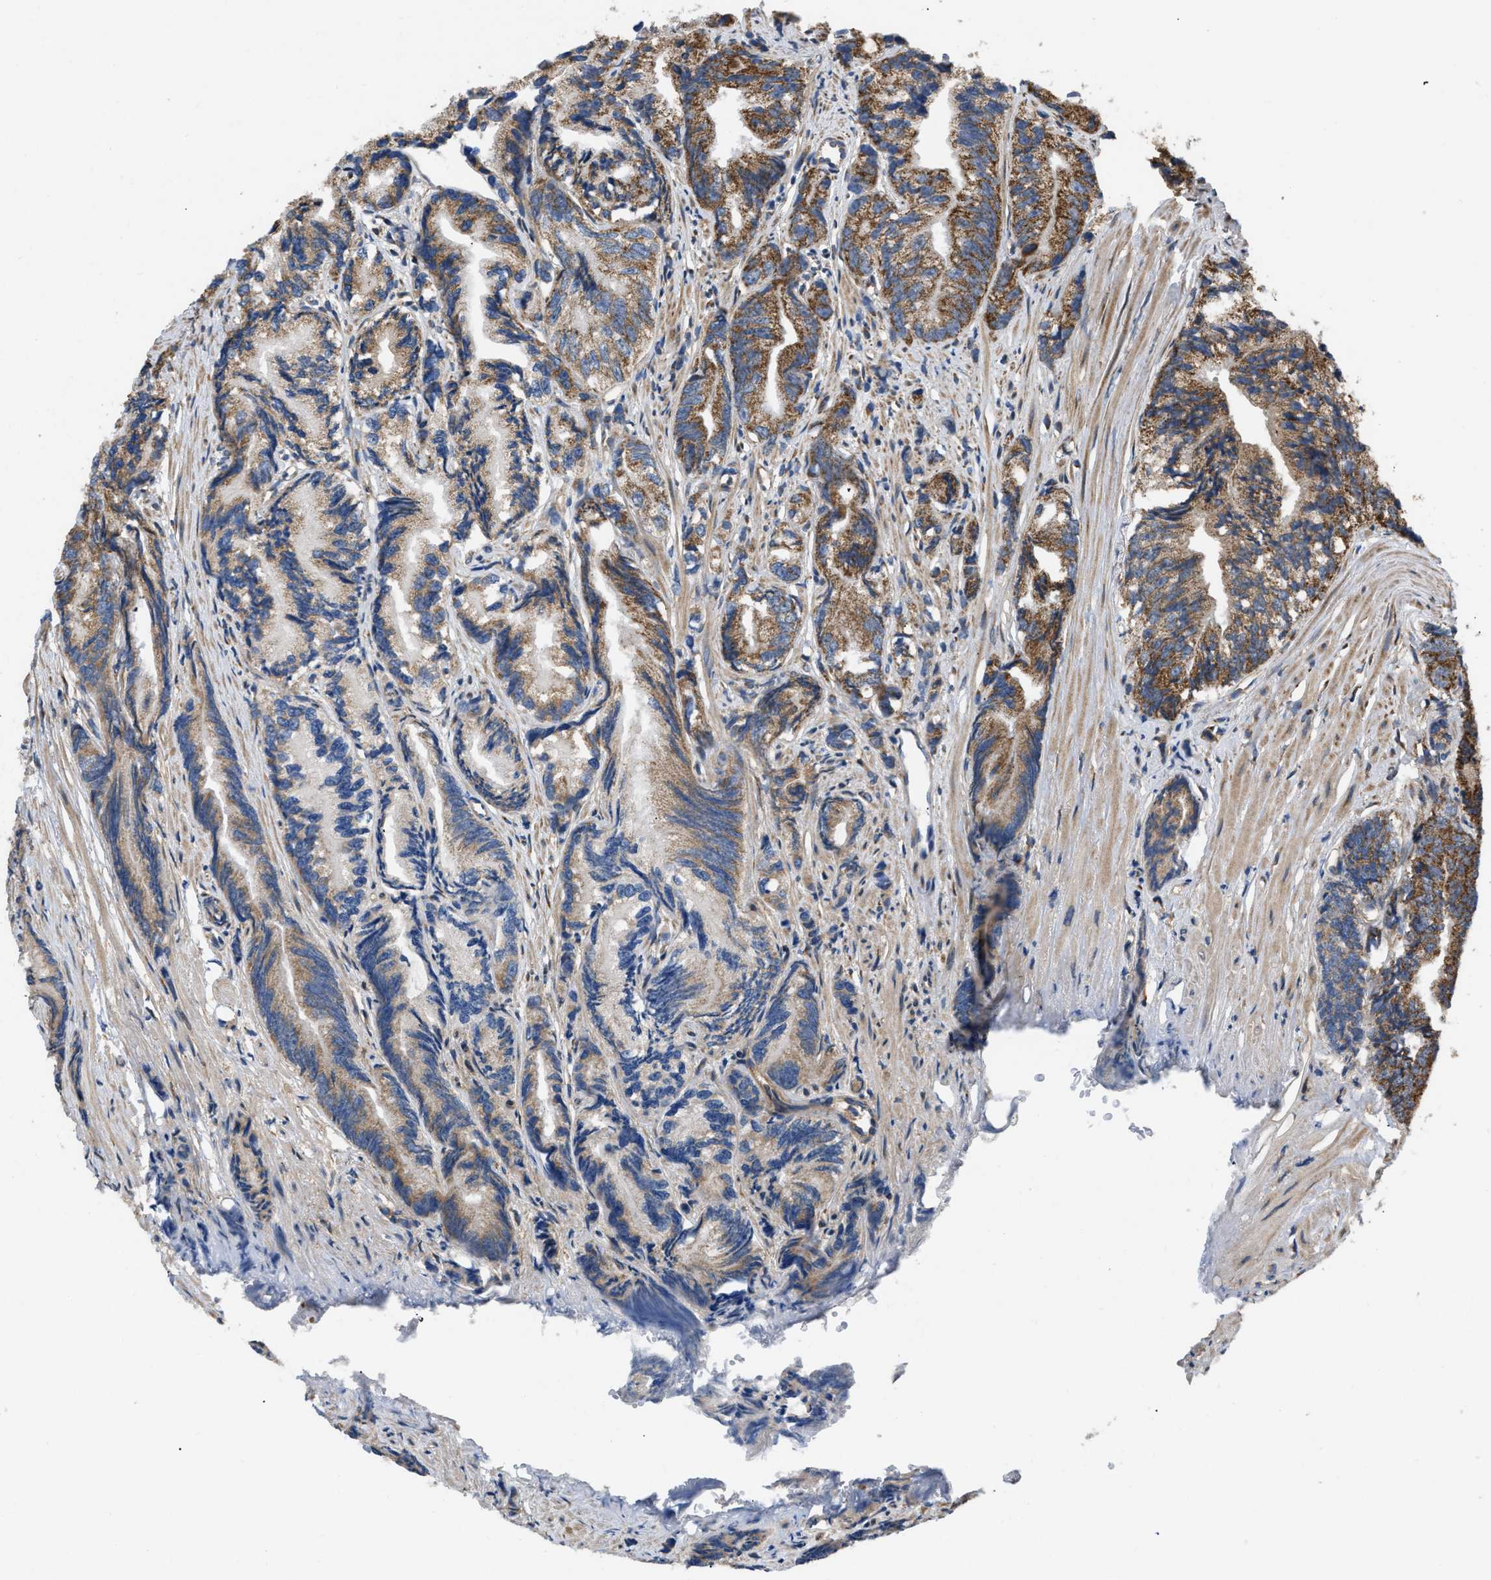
{"staining": {"intensity": "moderate", "quantity": ">75%", "location": "cytoplasmic/membranous"}, "tissue": "prostate cancer", "cell_type": "Tumor cells", "image_type": "cancer", "snomed": [{"axis": "morphology", "description": "Adenocarcinoma, Low grade"}, {"axis": "topography", "description": "Prostate"}], "caption": "Human low-grade adenocarcinoma (prostate) stained for a protein (brown) shows moderate cytoplasmic/membranous positive expression in approximately >75% of tumor cells.", "gene": "OPTN", "patient": {"sex": "male", "age": 89}}